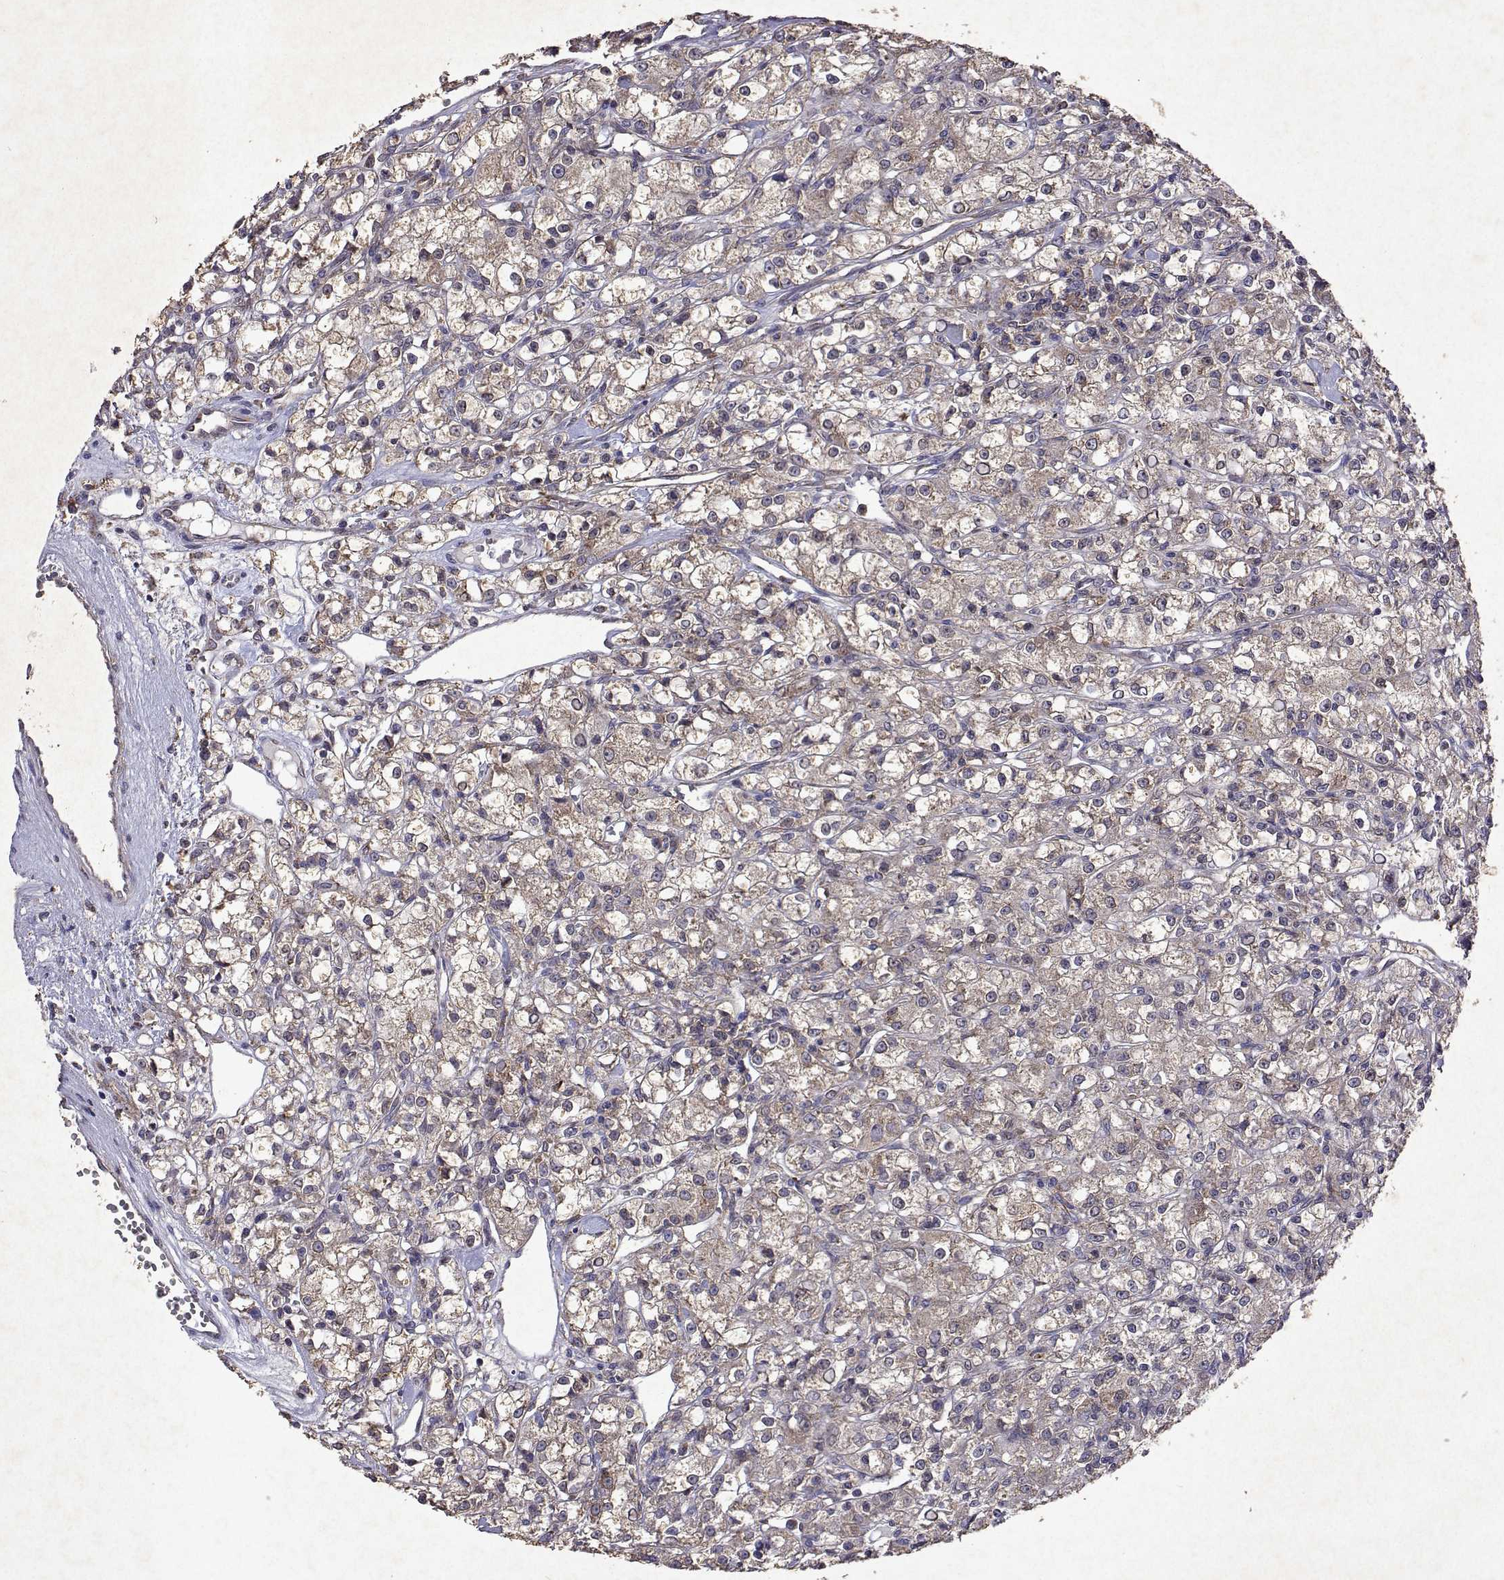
{"staining": {"intensity": "negative", "quantity": "none", "location": "none"}, "tissue": "renal cancer", "cell_type": "Tumor cells", "image_type": "cancer", "snomed": [{"axis": "morphology", "description": "Adenocarcinoma, NOS"}, {"axis": "topography", "description": "Kidney"}], "caption": "Tumor cells are negative for brown protein staining in renal adenocarcinoma.", "gene": "TARBP2", "patient": {"sex": "female", "age": 59}}